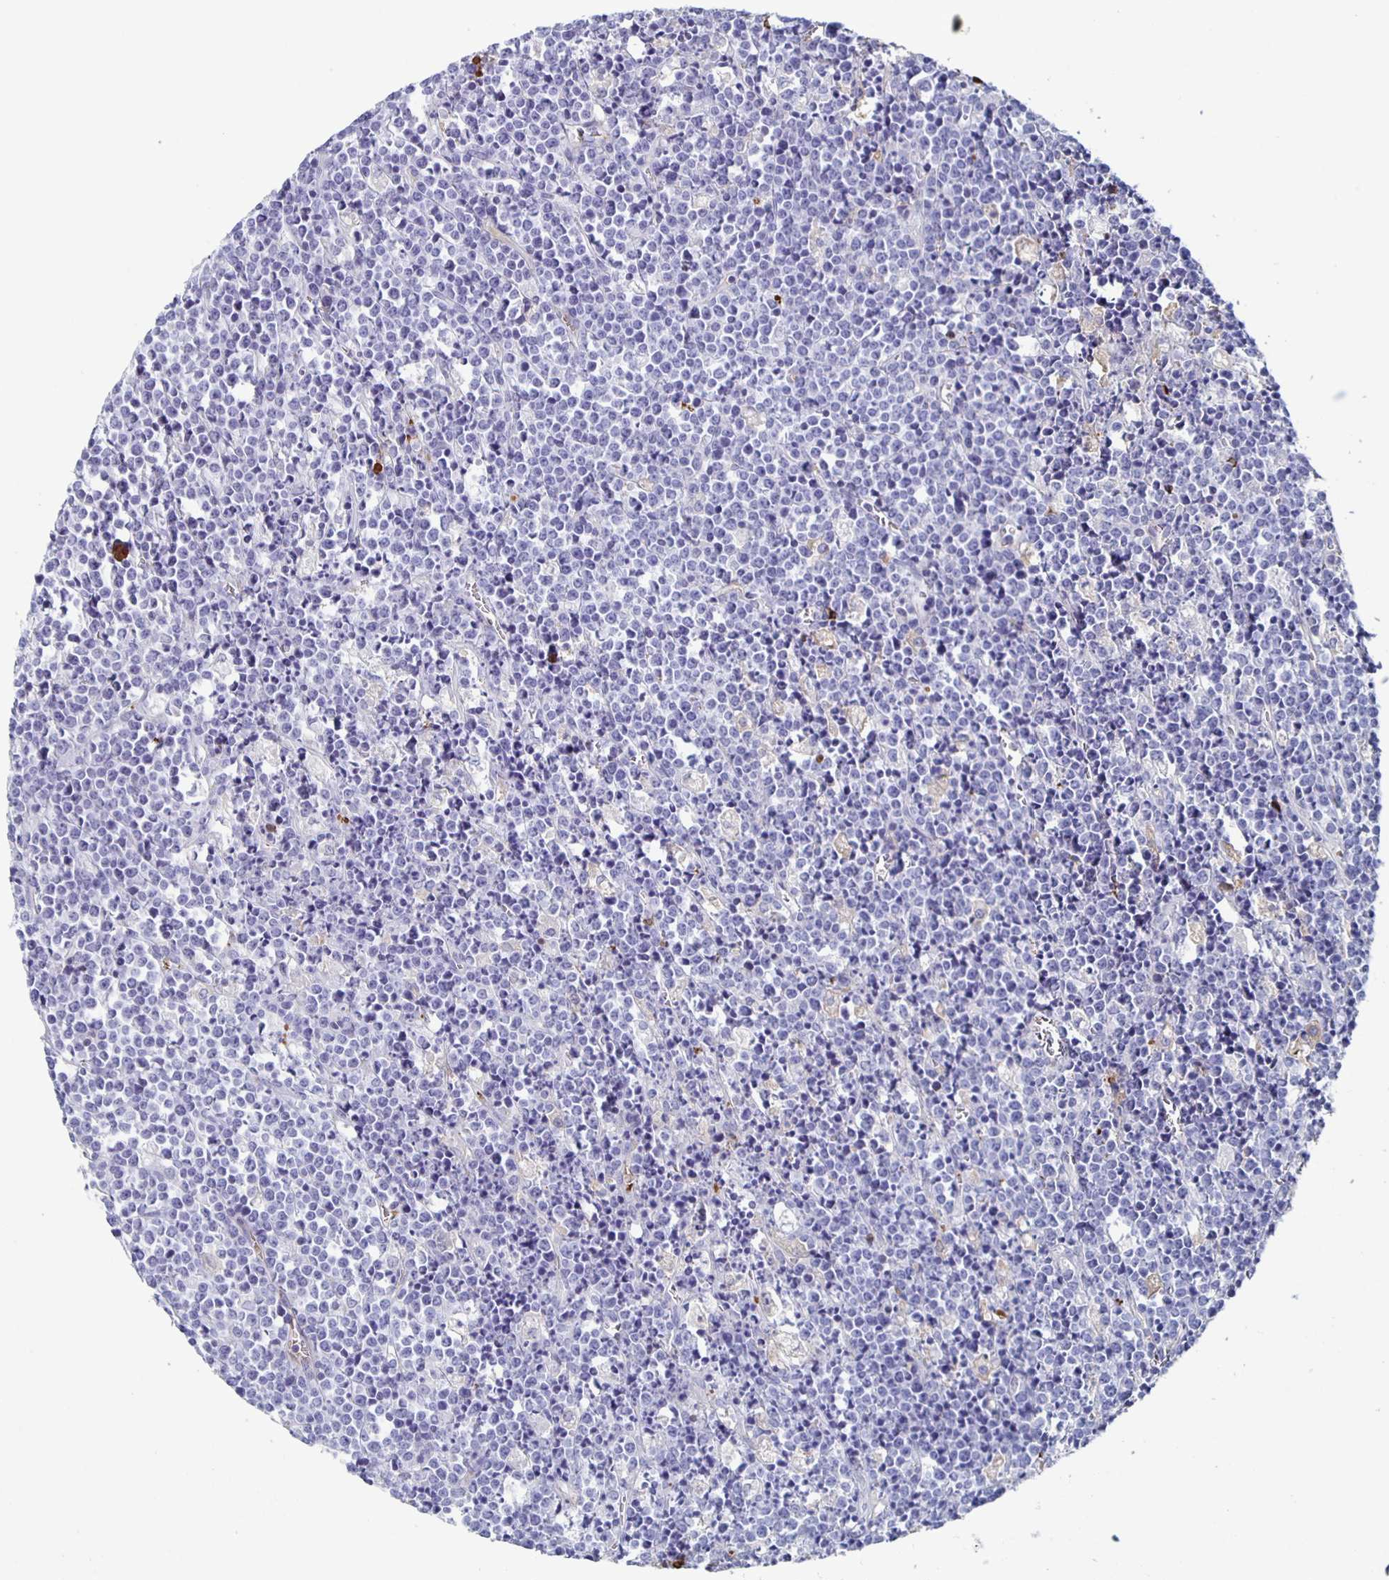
{"staining": {"intensity": "negative", "quantity": "none", "location": "none"}, "tissue": "lymphoma", "cell_type": "Tumor cells", "image_type": "cancer", "snomed": [{"axis": "morphology", "description": "Malignant lymphoma, non-Hodgkin's type, High grade"}, {"axis": "topography", "description": "Ovary"}], "caption": "Immunohistochemical staining of high-grade malignant lymphoma, non-Hodgkin's type displays no significant positivity in tumor cells. (DAB immunohistochemistry (IHC) visualized using brightfield microscopy, high magnification).", "gene": "FGA", "patient": {"sex": "female", "age": 56}}